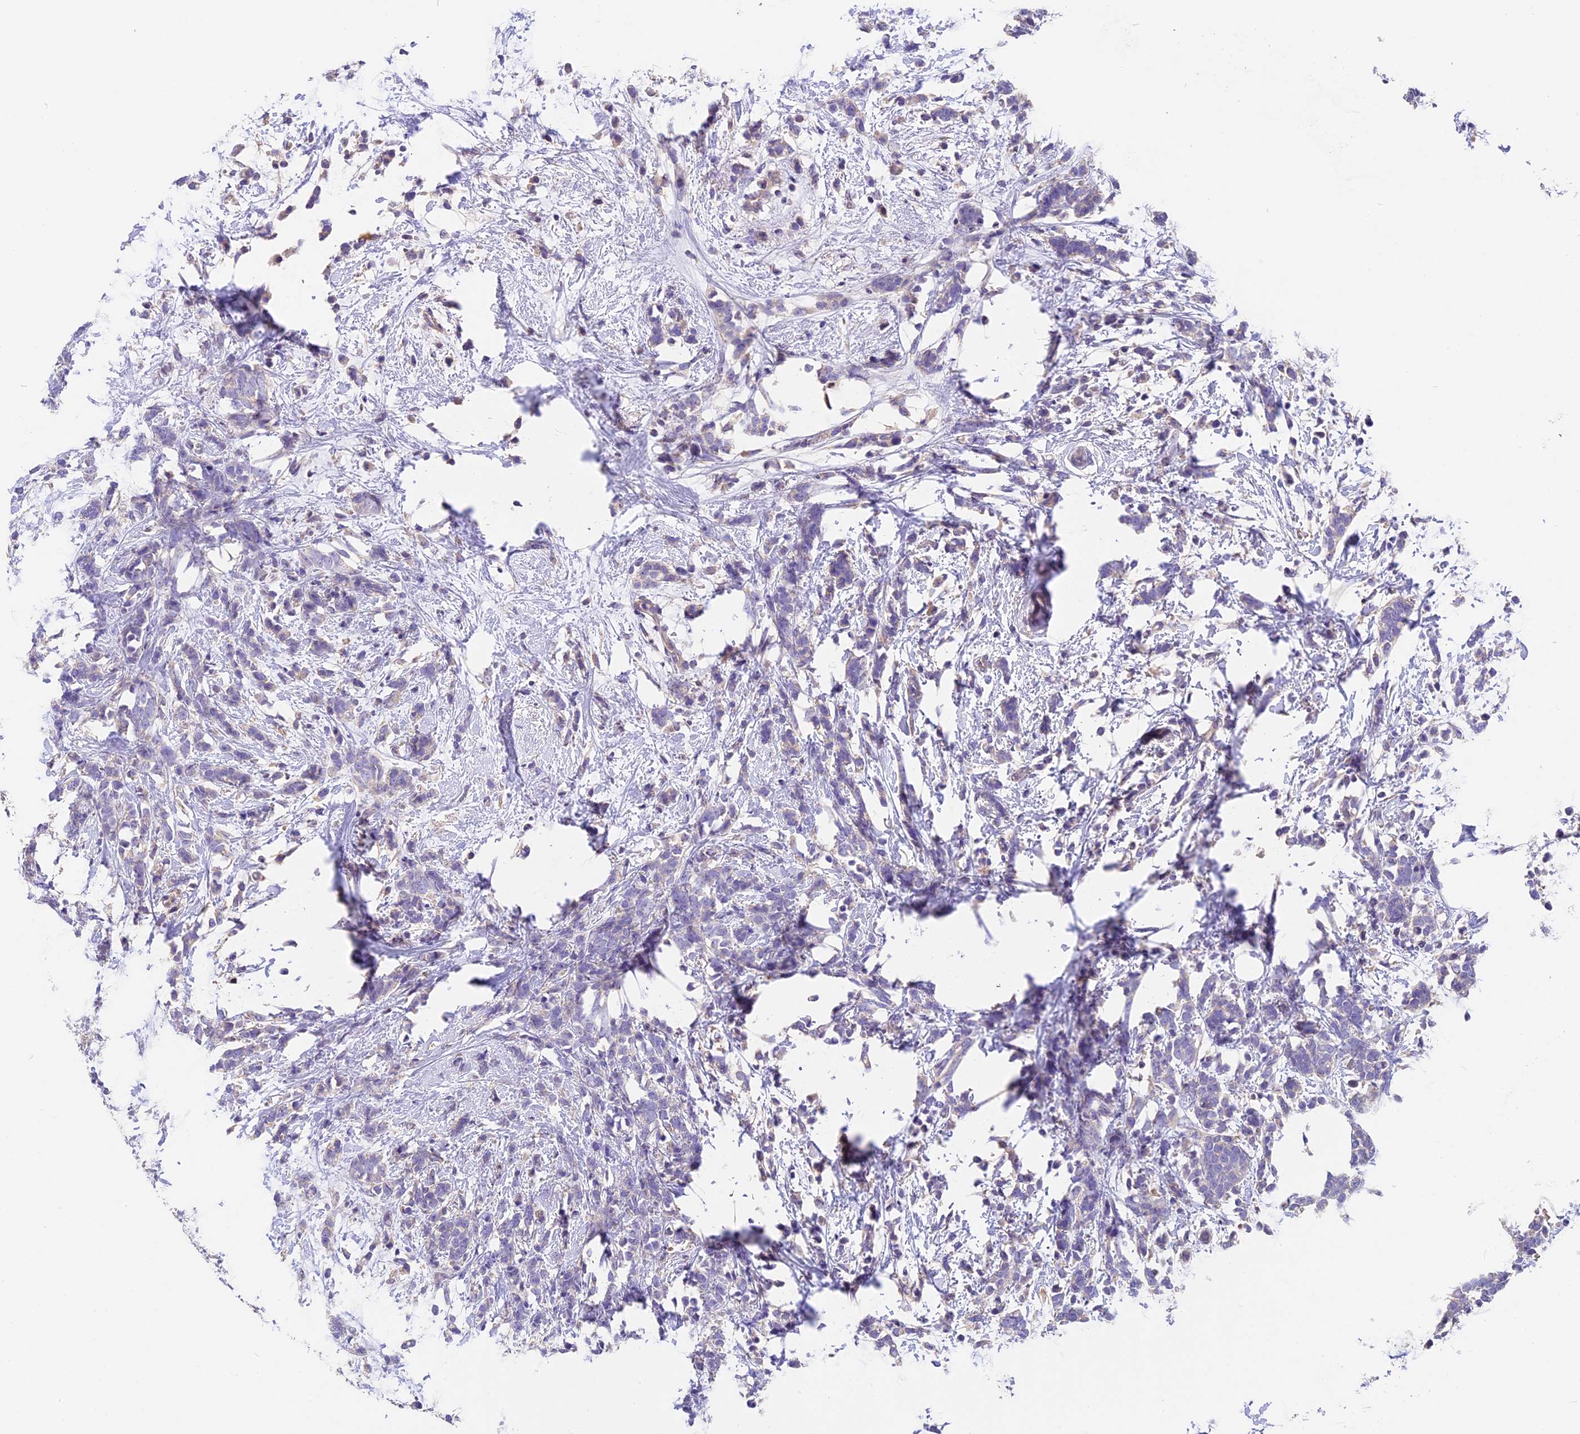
{"staining": {"intensity": "negative", "quantity": "none", "location": "none"}, "tissue": "breast cancer", "cell_type": "Tumor cells", "image_type": "cancer", "snomed": [{"axis": "morphology", "description": "Lobular carcinoma"}, {"axis": "topography", "description": "Breast"}], "caption": "DAB immunohistochemical staining of human breast cancer (lobular carcinoma) exhibits no significant positivity in tumor cells.", "gene": "AP3B2", "patient": {"sex": "female", "age": 58}}